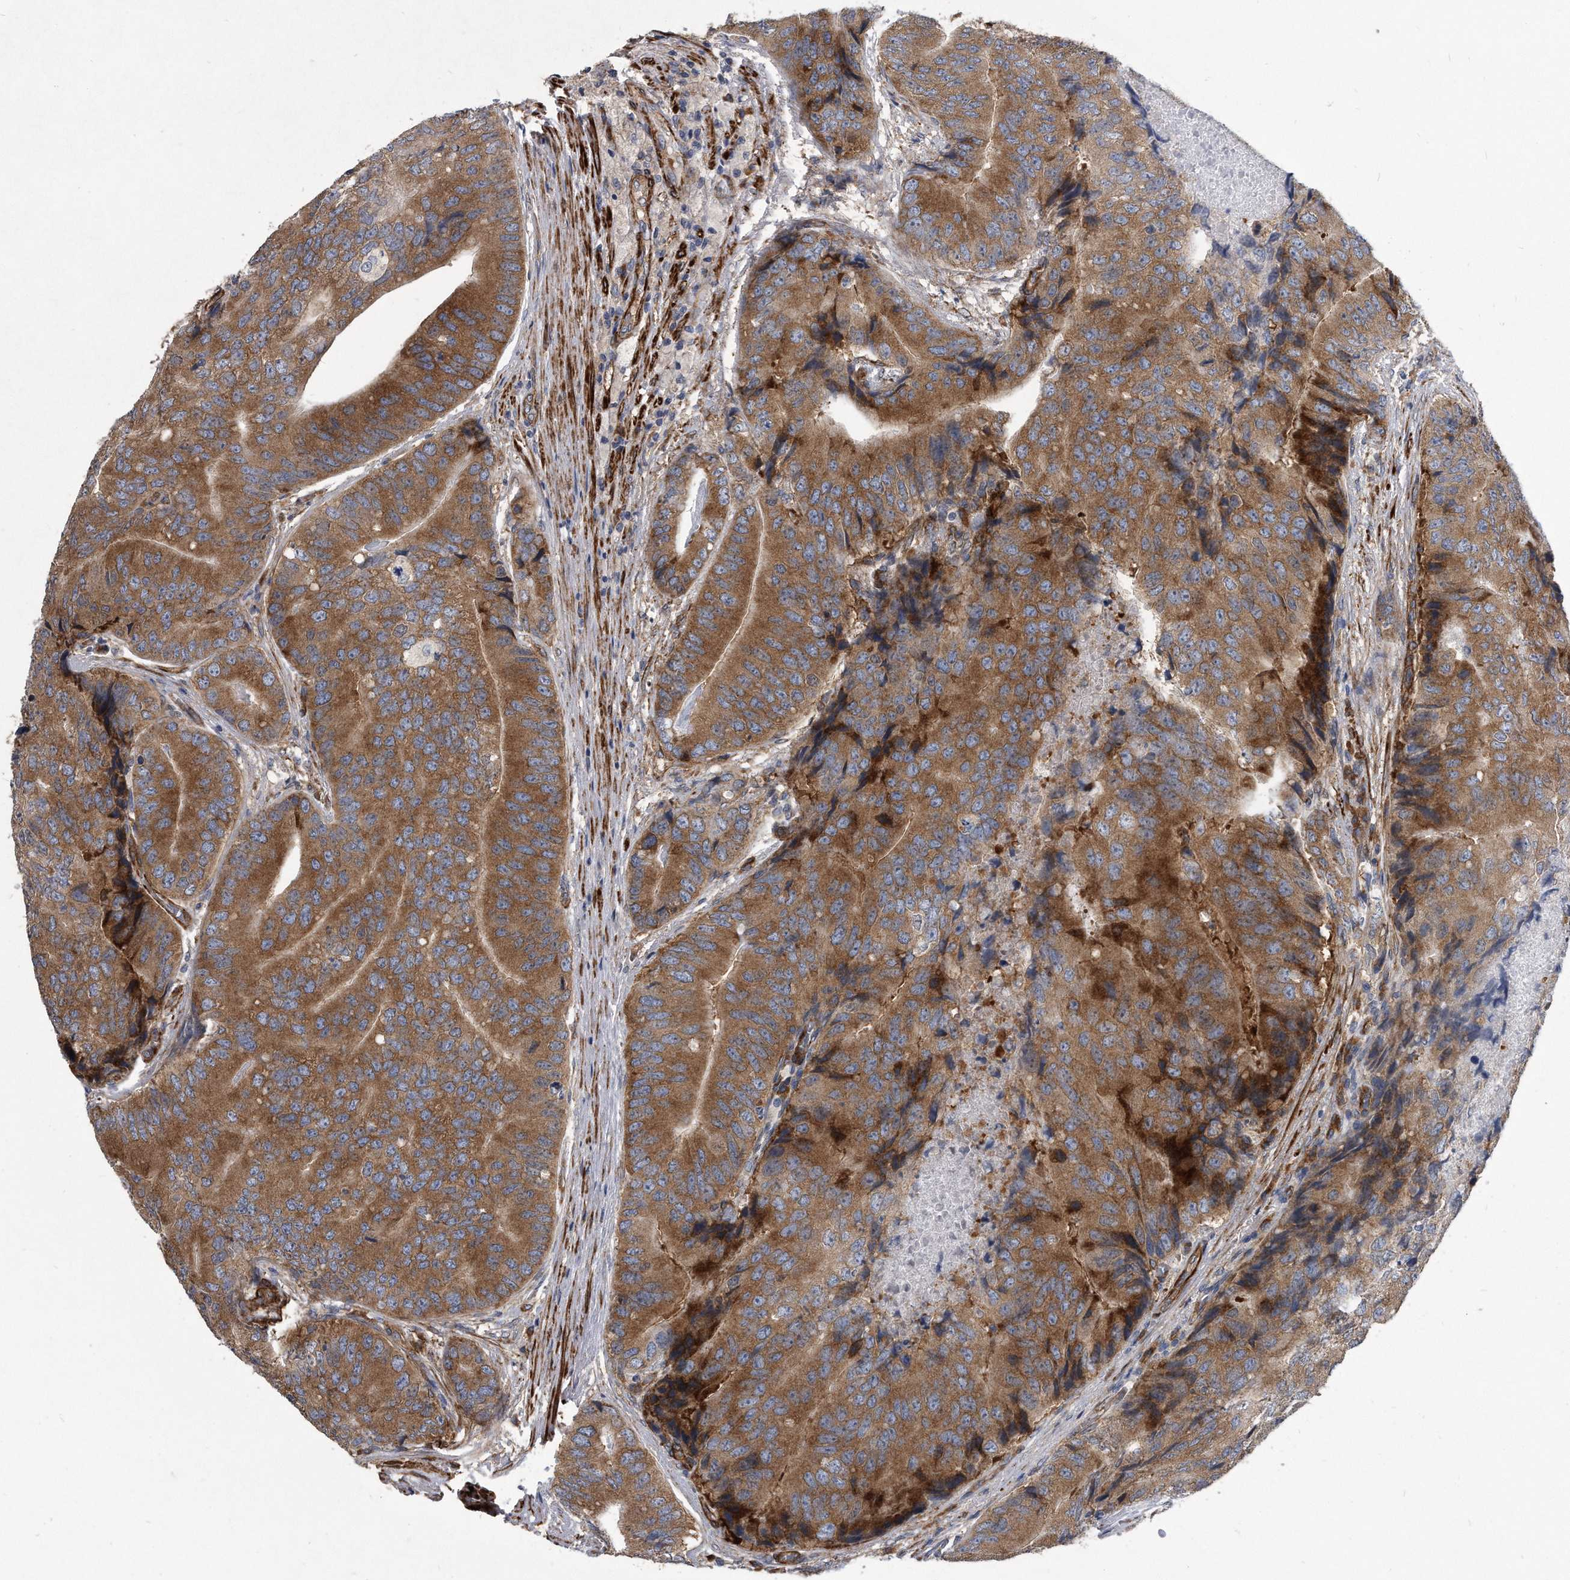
{"staining": {"intensity": "moderate", "quantity": ">75%", "location": "cytoplasmic/membranous"}, "tissue": "prostate cancer", "cell_type": "Tumor cells", "image_type": "cancer", "snomed": [{"axis": "morphology", "description": "Adenocarcinoma, High grade"}, {"axis": "topography", "description": "Prostate"}], "caption": "There is medium levels of moderate cytoplasmic/membranous expression in tumor cells of prostate cancer (adenocarcinoma (high-grade)), as demonstrated by immunohistochemical staining (brown color).", "gene": "EIF2B4", "patient": {"sex": "male", "age": 70}}